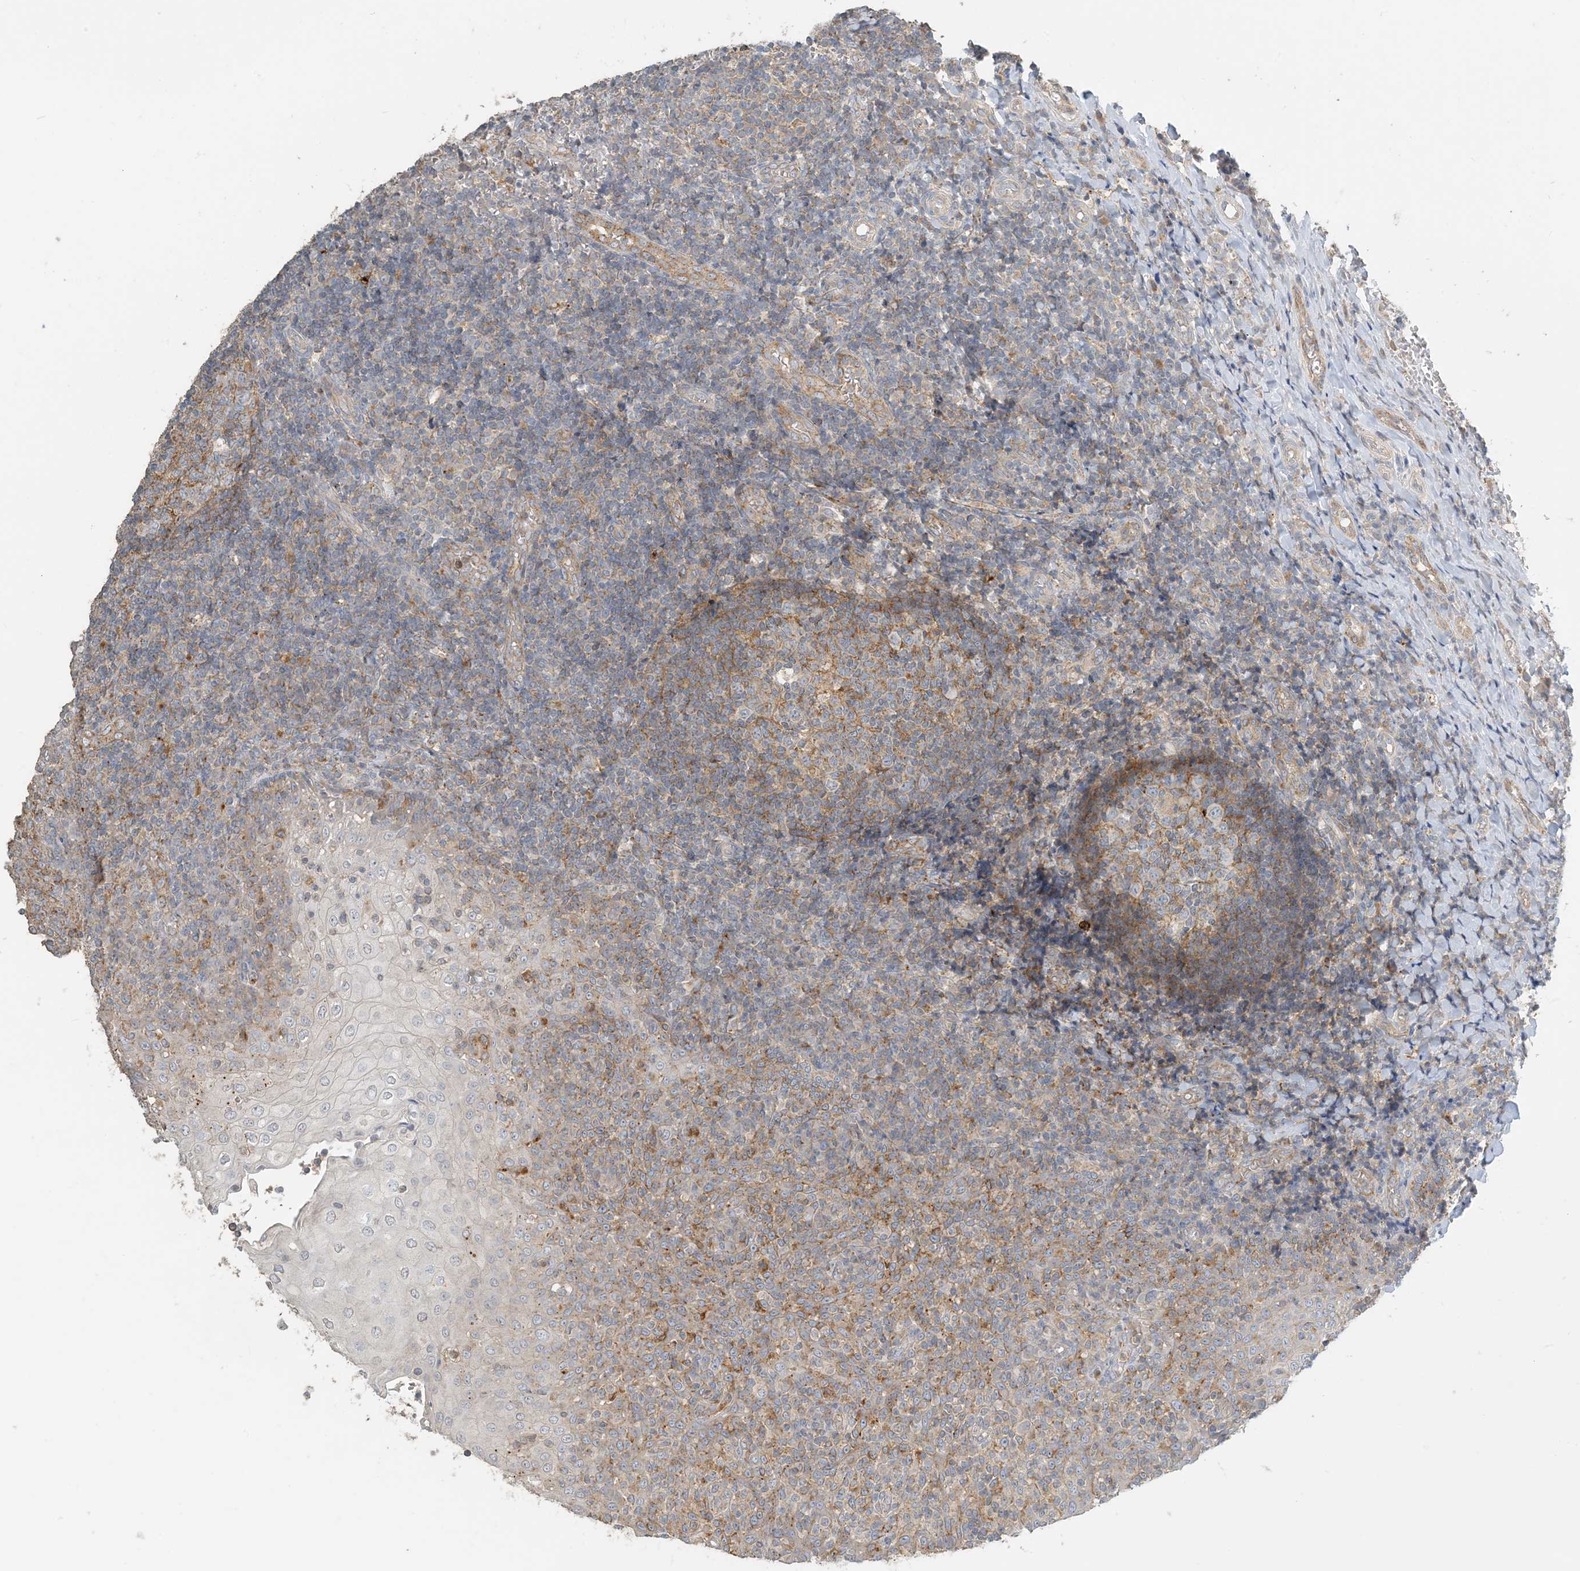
{"staining": {"intensity": "moderate", "quantity": "25%-75%", "location": "cytoplasmic/membranous"}, "tissue": "tonsil", "cell_type": "Germinal center cells", "image_type": "normal", "snomed": [{"axis": "morphology", "description": "Normal tissue, NOS"}, {"axis": "topography", "description": "Tonsil"}], "caption": "Benign tonsil was stained to show a protein in brown. There is medium levels of moderate cytoplasmic/membranous staining in about 25%-75% of germinal center cells. Immunohistochemistry stains the protein of interest in brown and the nuclei are stained blue.", "gene": "SPPL2A", "patient": {"sex": "female", "age": 19}}